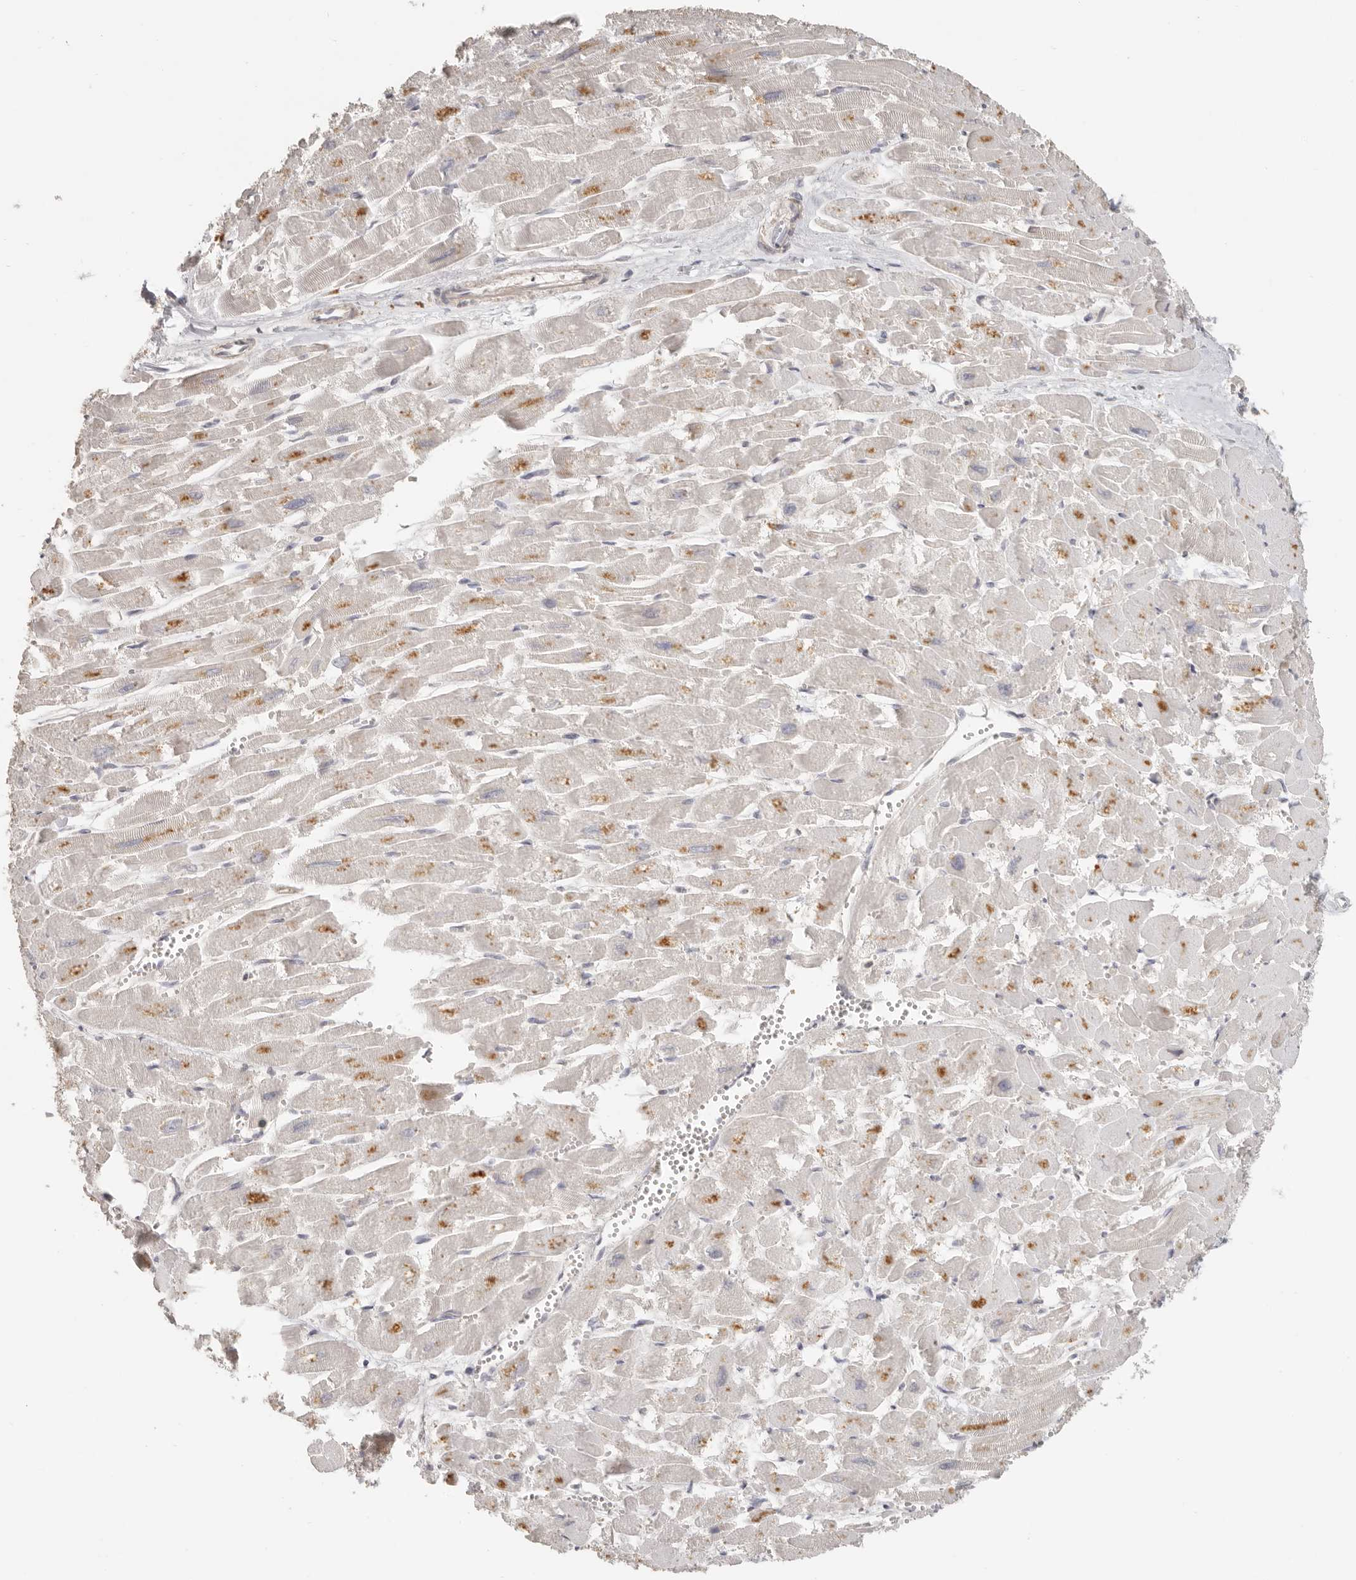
{"staining": {"intensity": "moderate", "quantity": "<25%", "location": "cytoplasmic/membranous"}, "tissue": "heart muscle", "cell_type": "Cardiomyocytes", "image_type": "normal", "snomed": [{"axis": "morphology", "description": "Normal tissue, NOS"}, {"axis": "topography", "description": "Heart"}], "caption": "Brown immunohistochemical staining in unremarkable human heart muscle displays moderate cytoplasmic/membranous expression in approximately <25% of cardiomyocytes.", "gene": "CSK", "patient": {"sex": "male", "age": 54}}